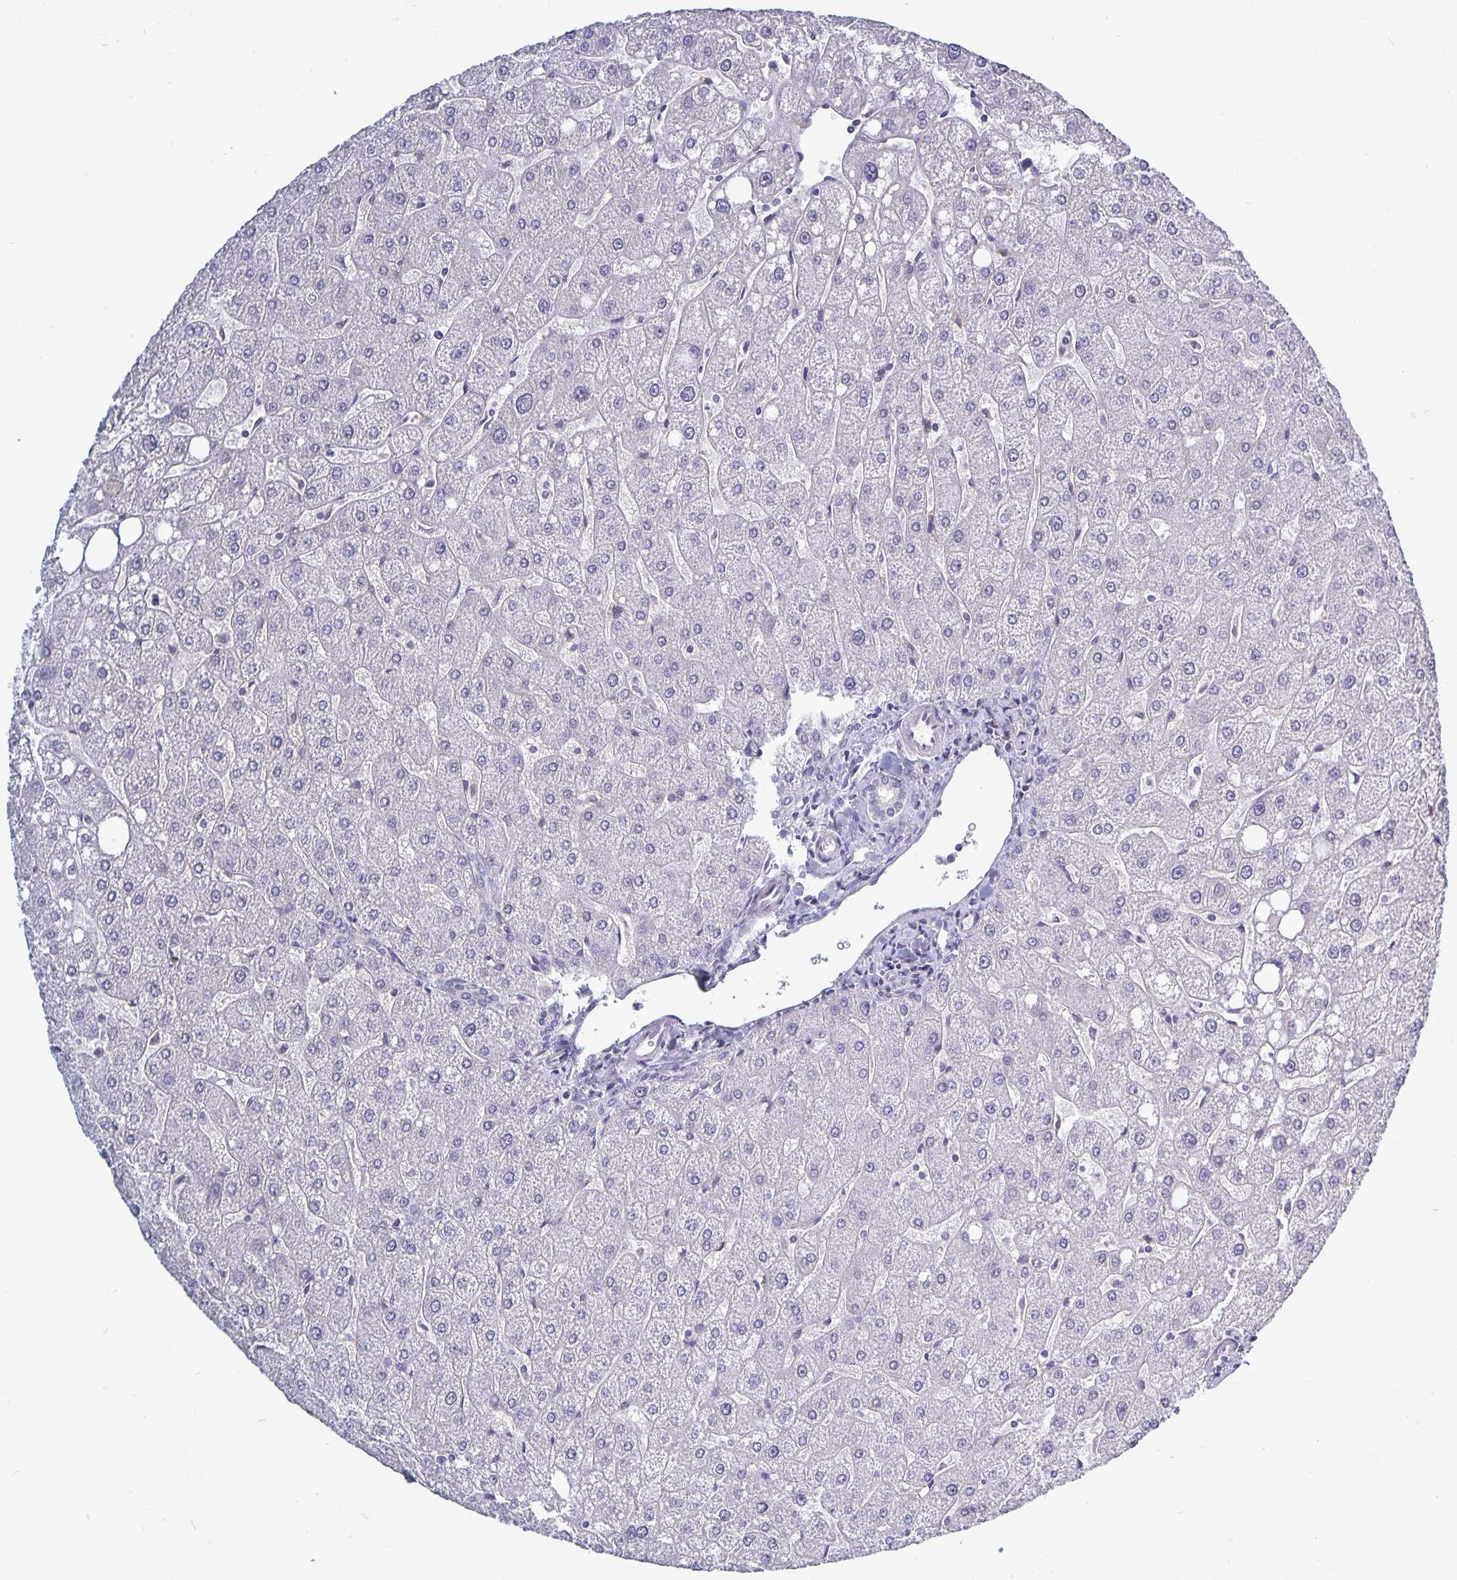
{"staining": {"intensity": "negative", "quantity": "none", "location": "none"}, "tissue": "liver", "cell_type": "Cholangiocytes", "image_type": "normal", "snomed": [{"axis": "morphology", "description": "Normal tissue, NOS"}, {"axis": "topography", "description": "Liver"}], "caption": "The image shows no significant staining in cholangiocytes of liver.", "gene": "PLCB3", "patient": {"sex": "male", "age": 67}}